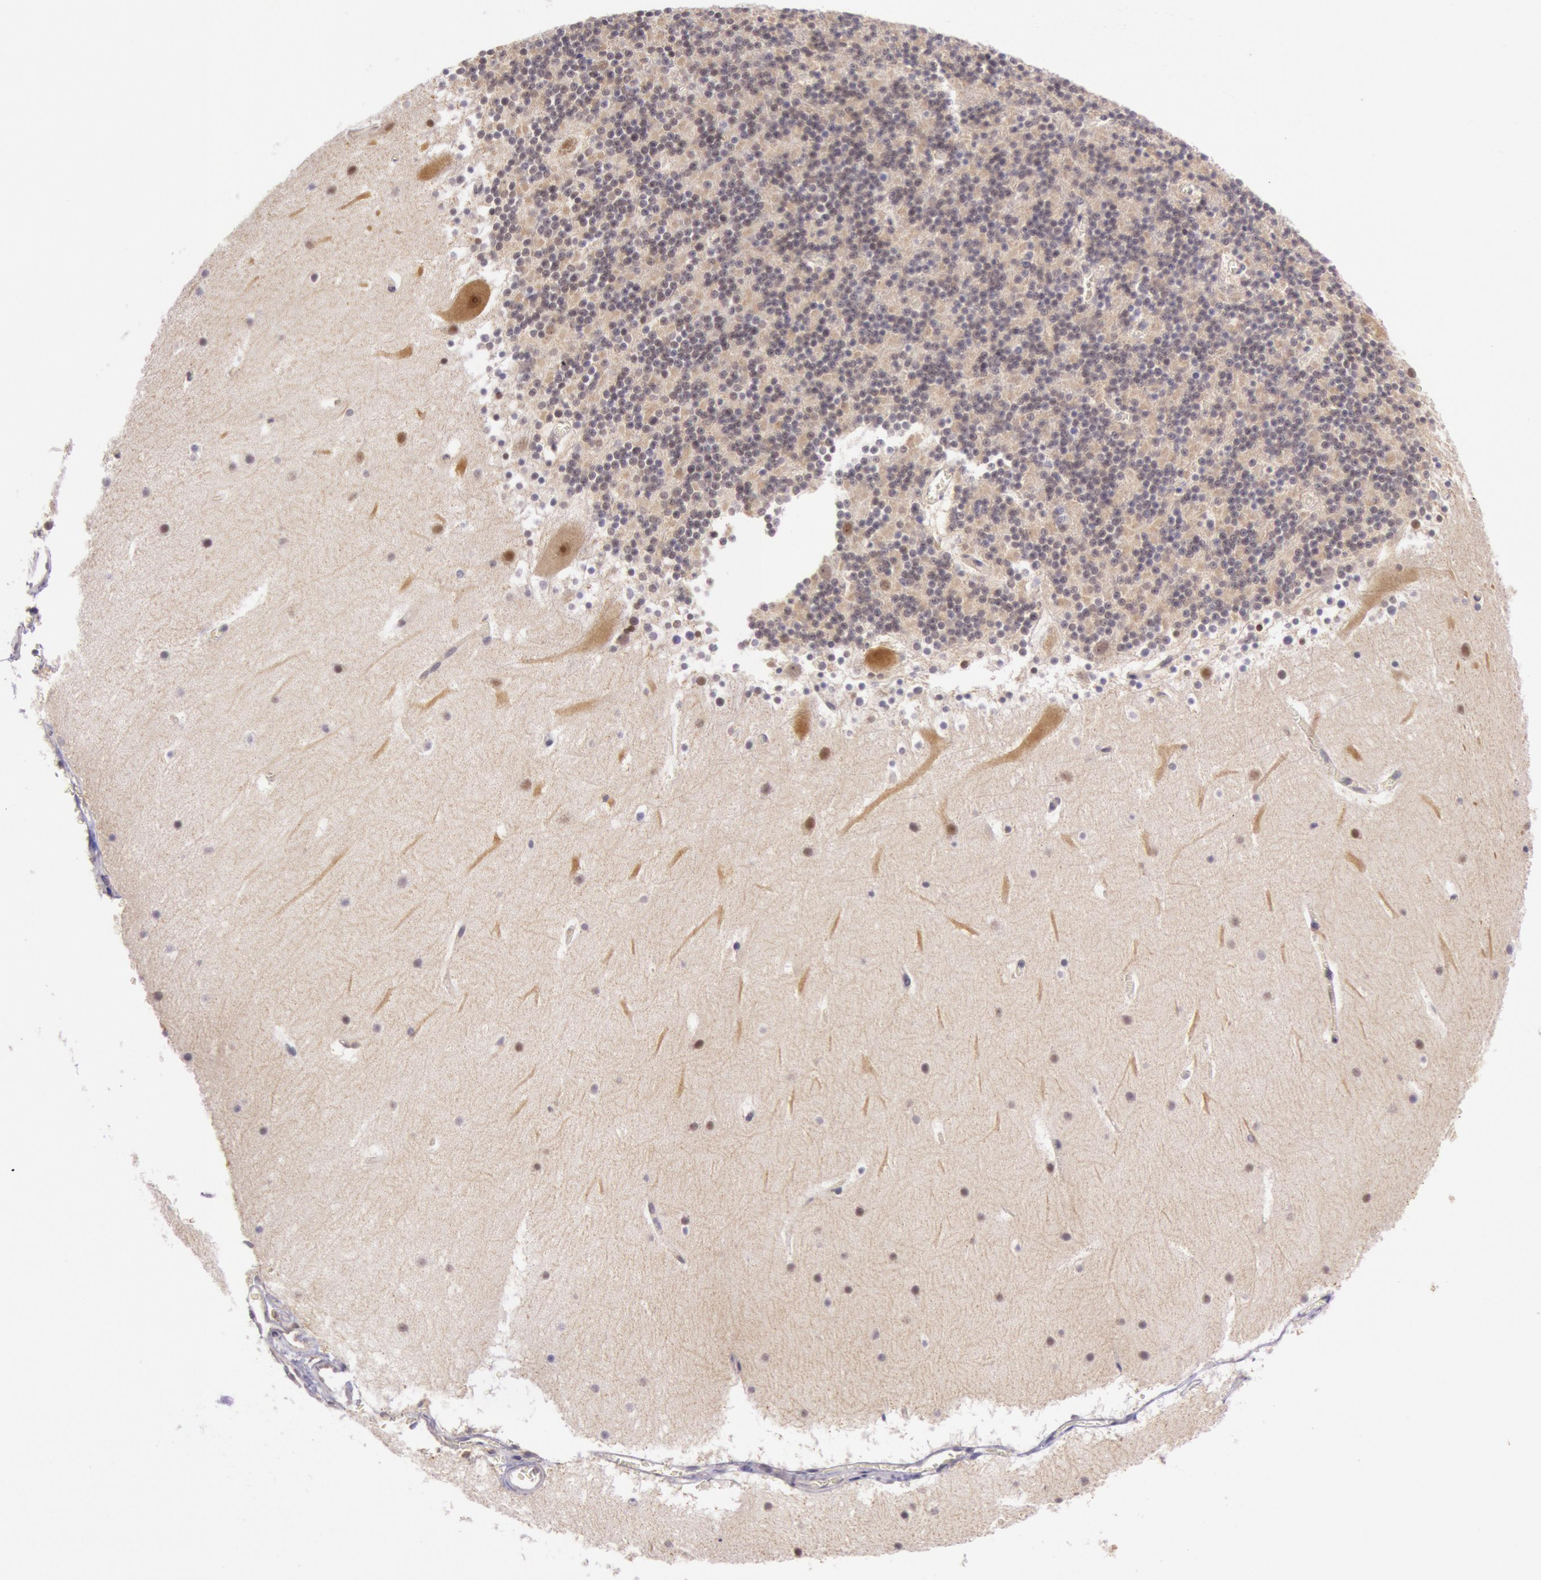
{"staining": {"intensity": "weak", "quantity": "25%-75%", "location": "nuclear"}, "tissue": "cerebellum", "cell_type": "Cells in granular layer", "image_type": "normal", "snomed": [{"axis": "morphology", "description": "Normal tissue, NOS"}, {"axis": "topography", "description": "Cerebellum"}], "caption": "This histopathology image exhibits benign cerebellum stained with IHC to label a protein in brown. The nuclear of cells in granular layer show weak positivity for the protein. Nuclei are counter-stained blue.", "gene": "CDK16", "patient": {"sex": "male", "age": 45}}